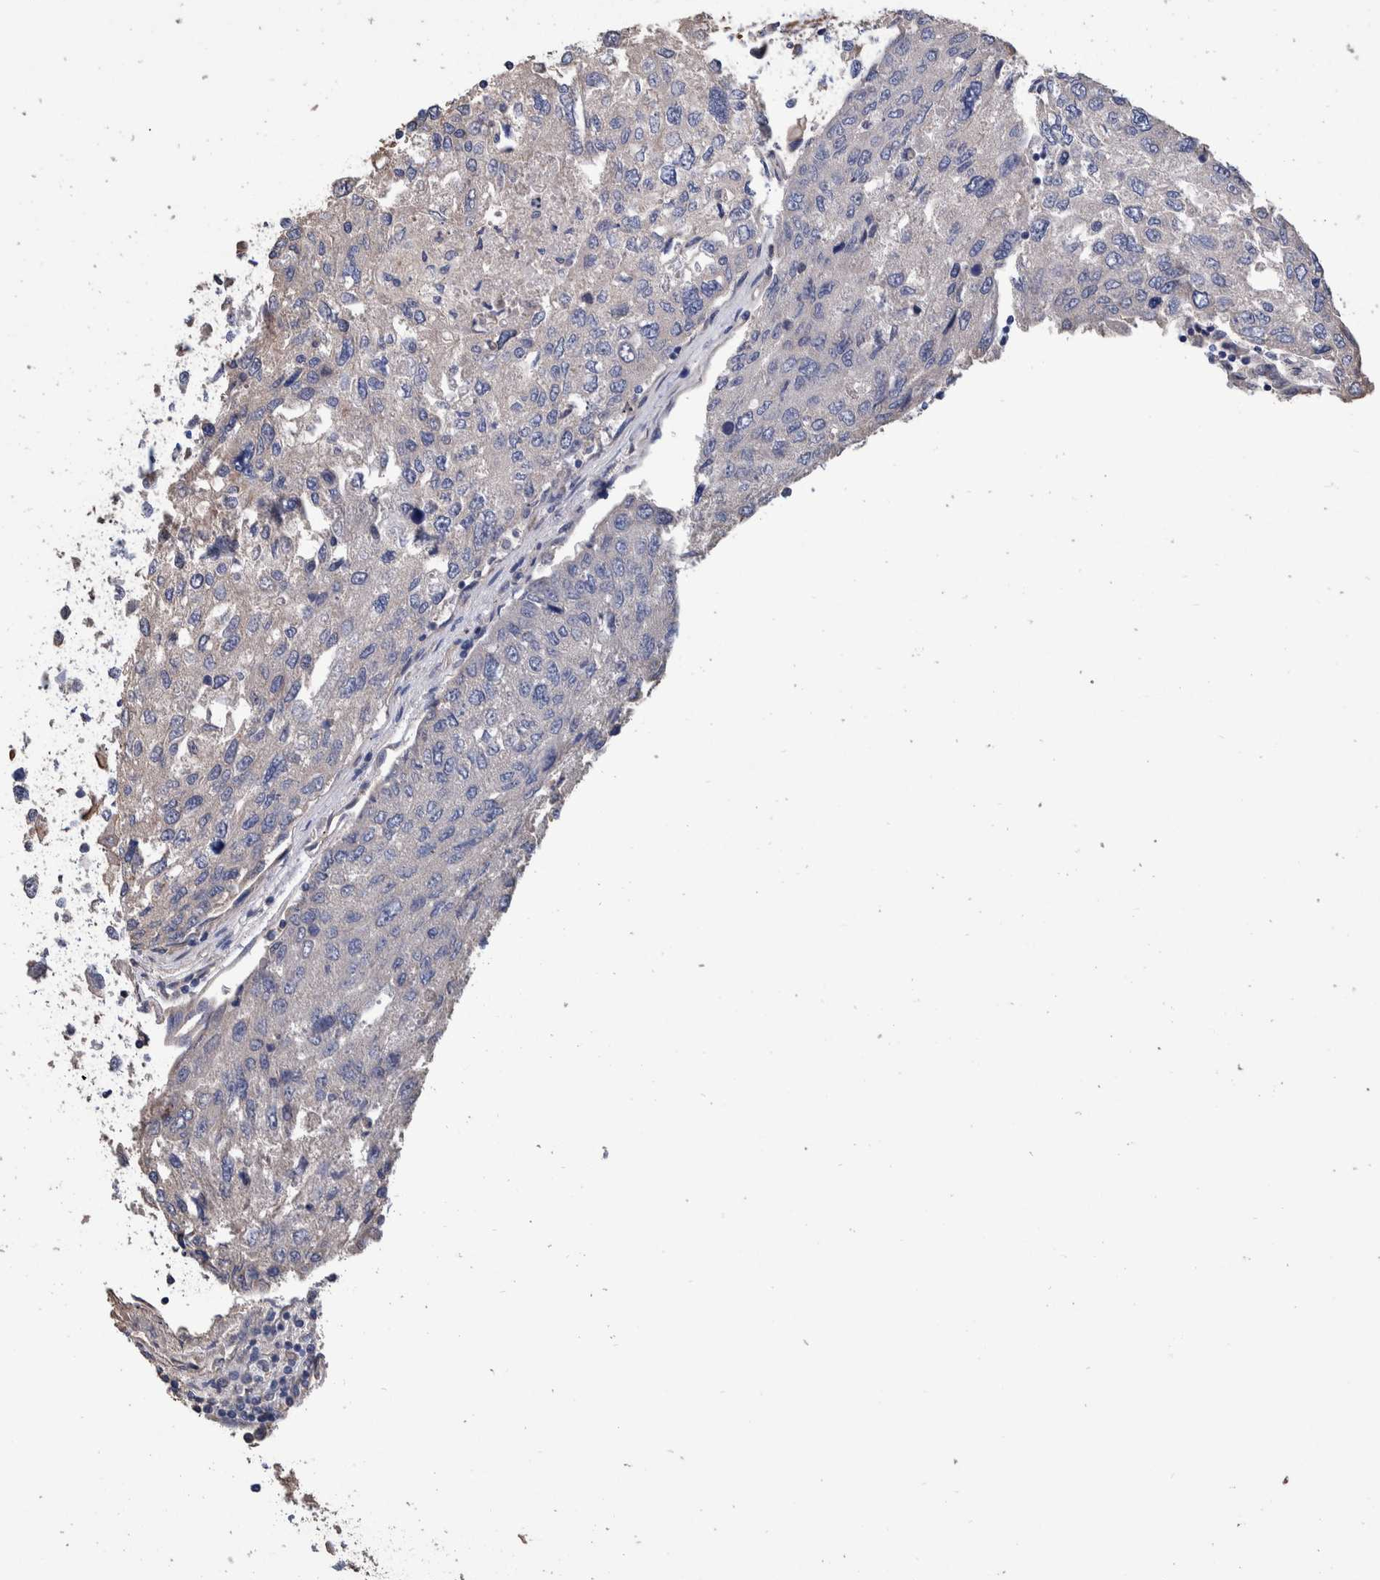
{"staining": {"intensity": "negative", "quantity": "none", "location": "none"}, "tissue": "urothelial cancer", "cell_type": "Tumor cells", "image_type": "cancer", "snomed": [{"axis": "morphology", "description": "Urothelial carcinoma, High grade"}, {"axis": "topography", "description": "Lymph node"}, {"axis": "topography", "description": "Urinary bladder"}], "caption": "The immunohistochemistry histopathology image has no significant expression in tumor cells of high-grade urothelial carcinoma tissue.", "gene": "SLC45A4", "patient": {"sex": "male", "age": 51}}